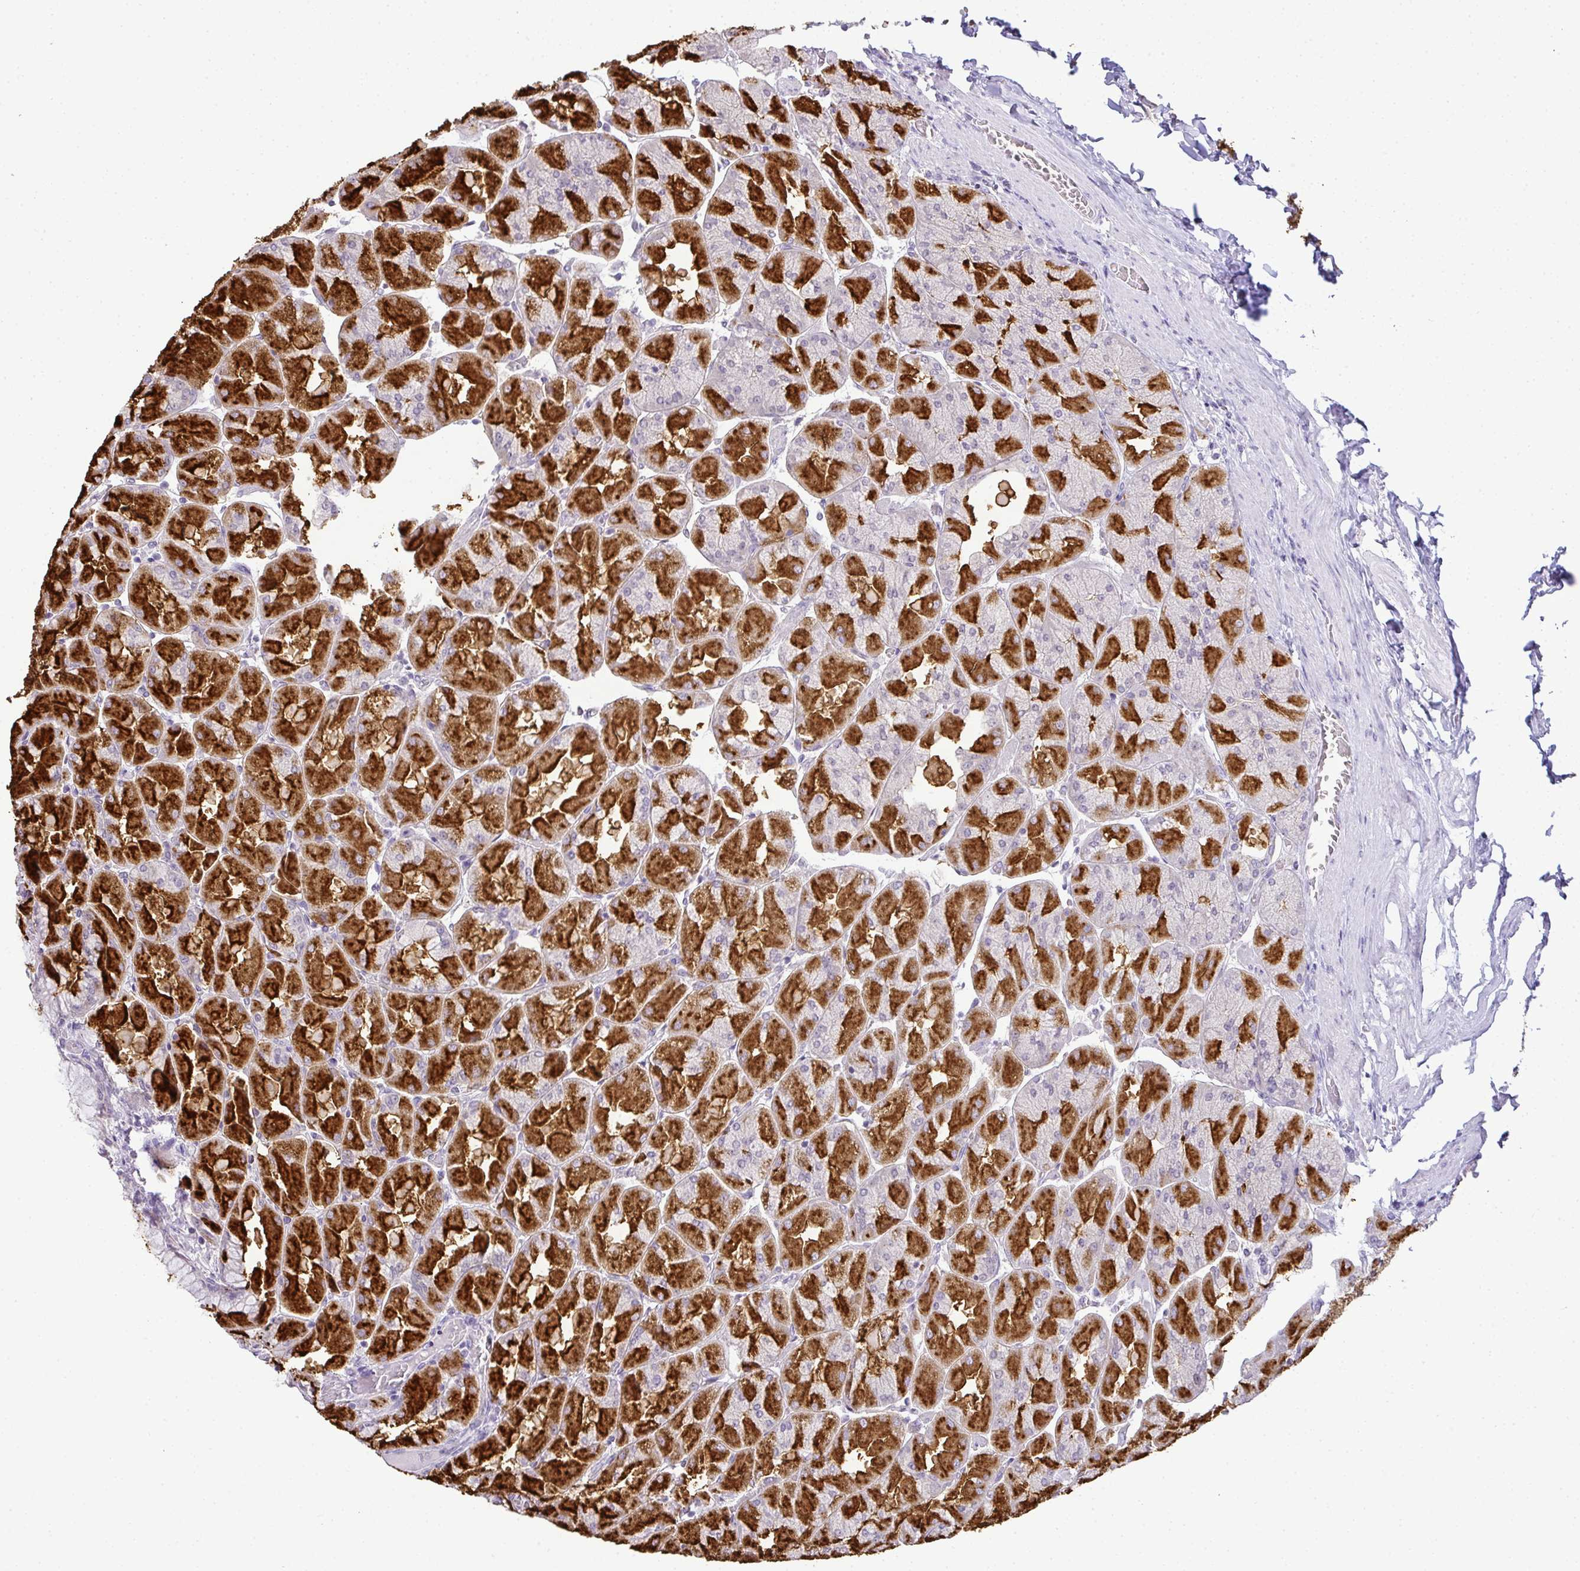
{"staining": {"intensity": "strong", "quantity": "25%-75%", "location": "cytoplasmic/membranous"}, "tissue": "stomach", "cell_type": "Glandular cells", "image_type": "normal", "snomed": [{"axis": "morphology", "description": "Normal tissue, NOS"}, {"axis": "topography", "description": "Stomach"}], "caption": "Protein analysis of unremarkable stomach displays strong cytoplasmic/membranous positivity in about 25%-75% of glandular cells. The staining is performed using DAB brown chromogen to label protein expression. The nuclei are counter-stained blue using hematoxylin.", "gene": "CMPK1", "patient": {"sex": "female", "age": 61}}